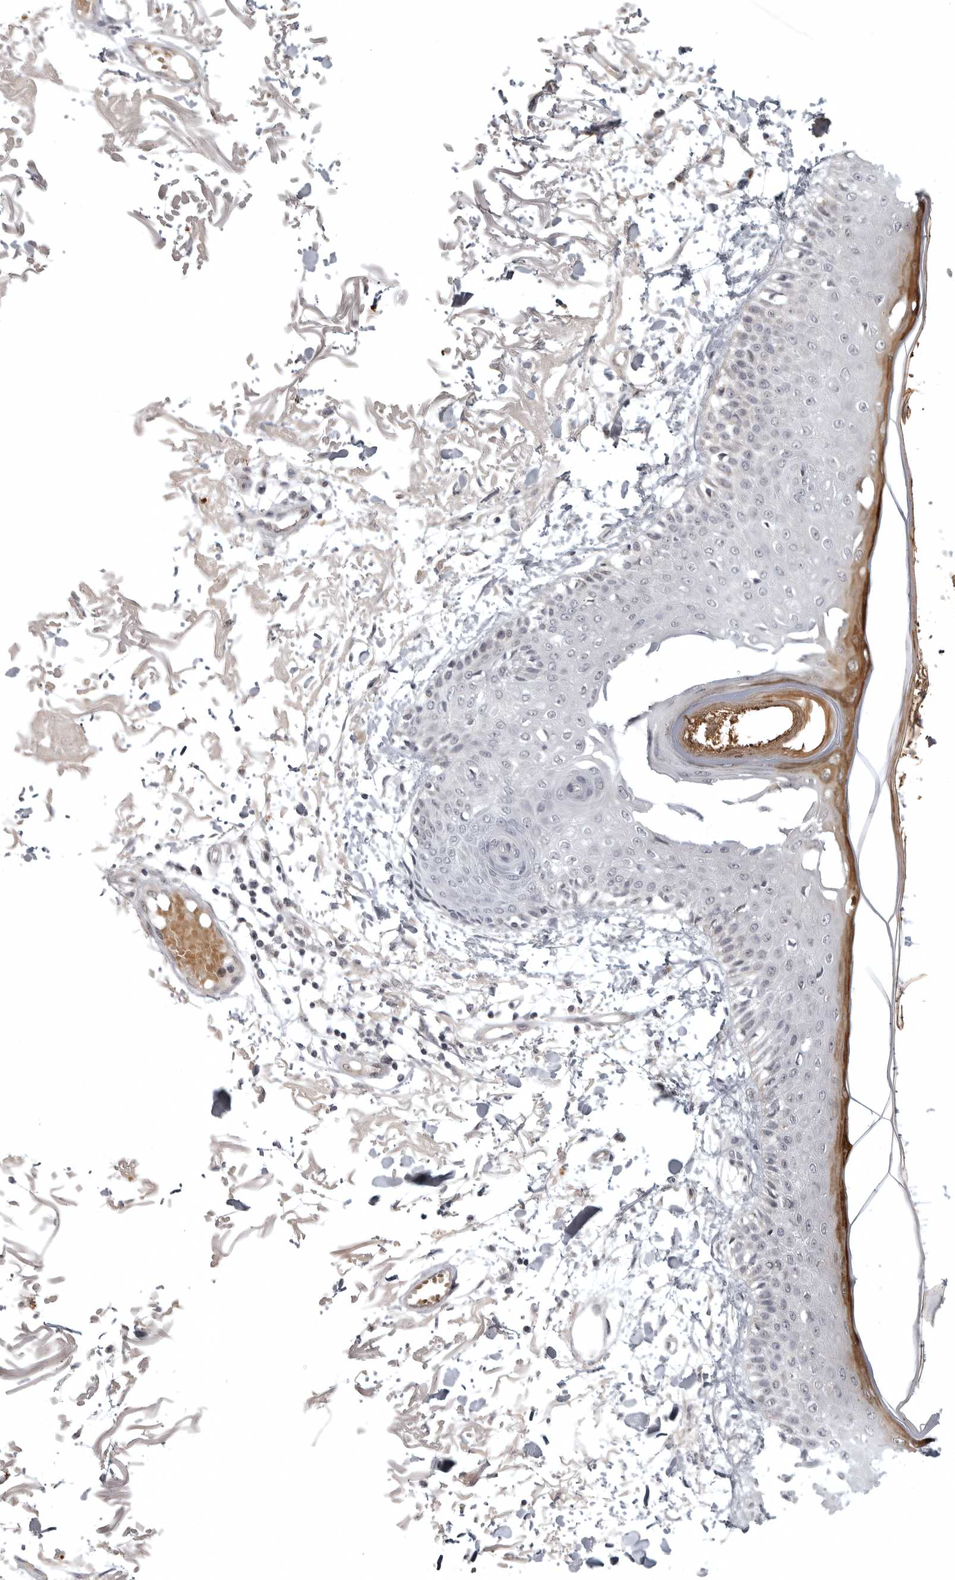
{"staining": {"intensity": "negative", "quantity": "none", "location": "none"}, "tissue": "skin", "cell_type": "Fibroblasts", "image_type": "normal", "snomed": [{"axis": "morphology", "description": "Normal tissue, NOS"}, {"axis": "morphology", "description": "Squamous cell carcinoma, NOS"}, {"axis": "topography", "description": "Skin"}, {"axis": "topography", "description": "Peripheral nerve tissue"}], "caption": "IHC of normal human skin displays no expression in fibroblasts. (Immunohistochemistry, brightfield microscopy, high magnification).", "gene": "CD300LD", "patient": {"sex": "male", "age": 83}}